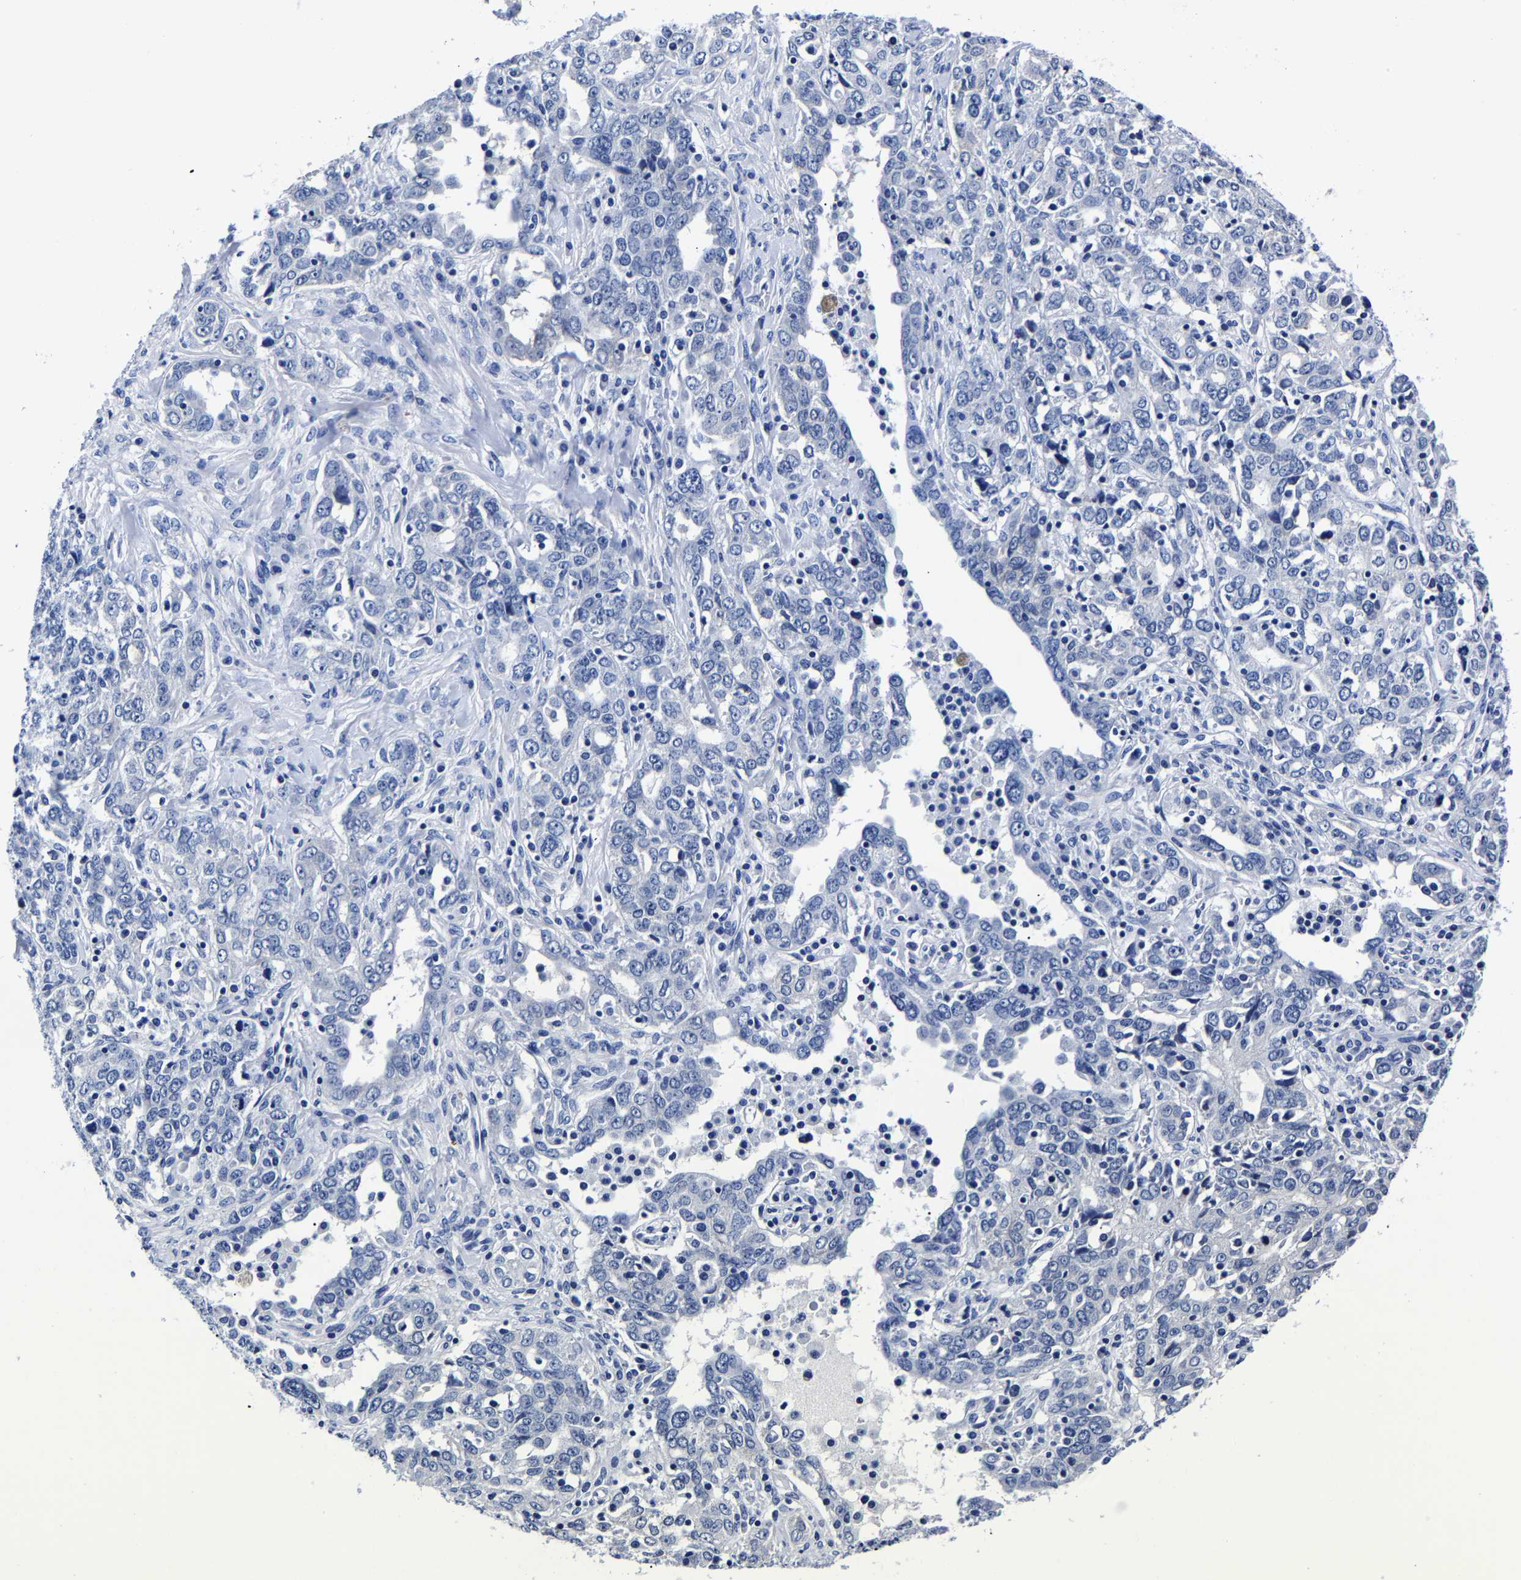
{"staining": {"intensity": "negative", "quantity": "none", "location": "none"}, "tissue": "ovarian cancer", "cell_type": "Tumor cells", "image_type": "cancer", "snomed": [{"axis": "morphology", "description": "Carcinoma, endometroid"}, {"axis": "topography", "description": "Ovary"}], "caption": "This is an immunohistochemistry (IHC) photomicrograph of human endometroid carcinoma (ovarian). There is no positivity in tumor cells.", "gene": "CPA2", "patient": {"sex": "female", "age": 62}}